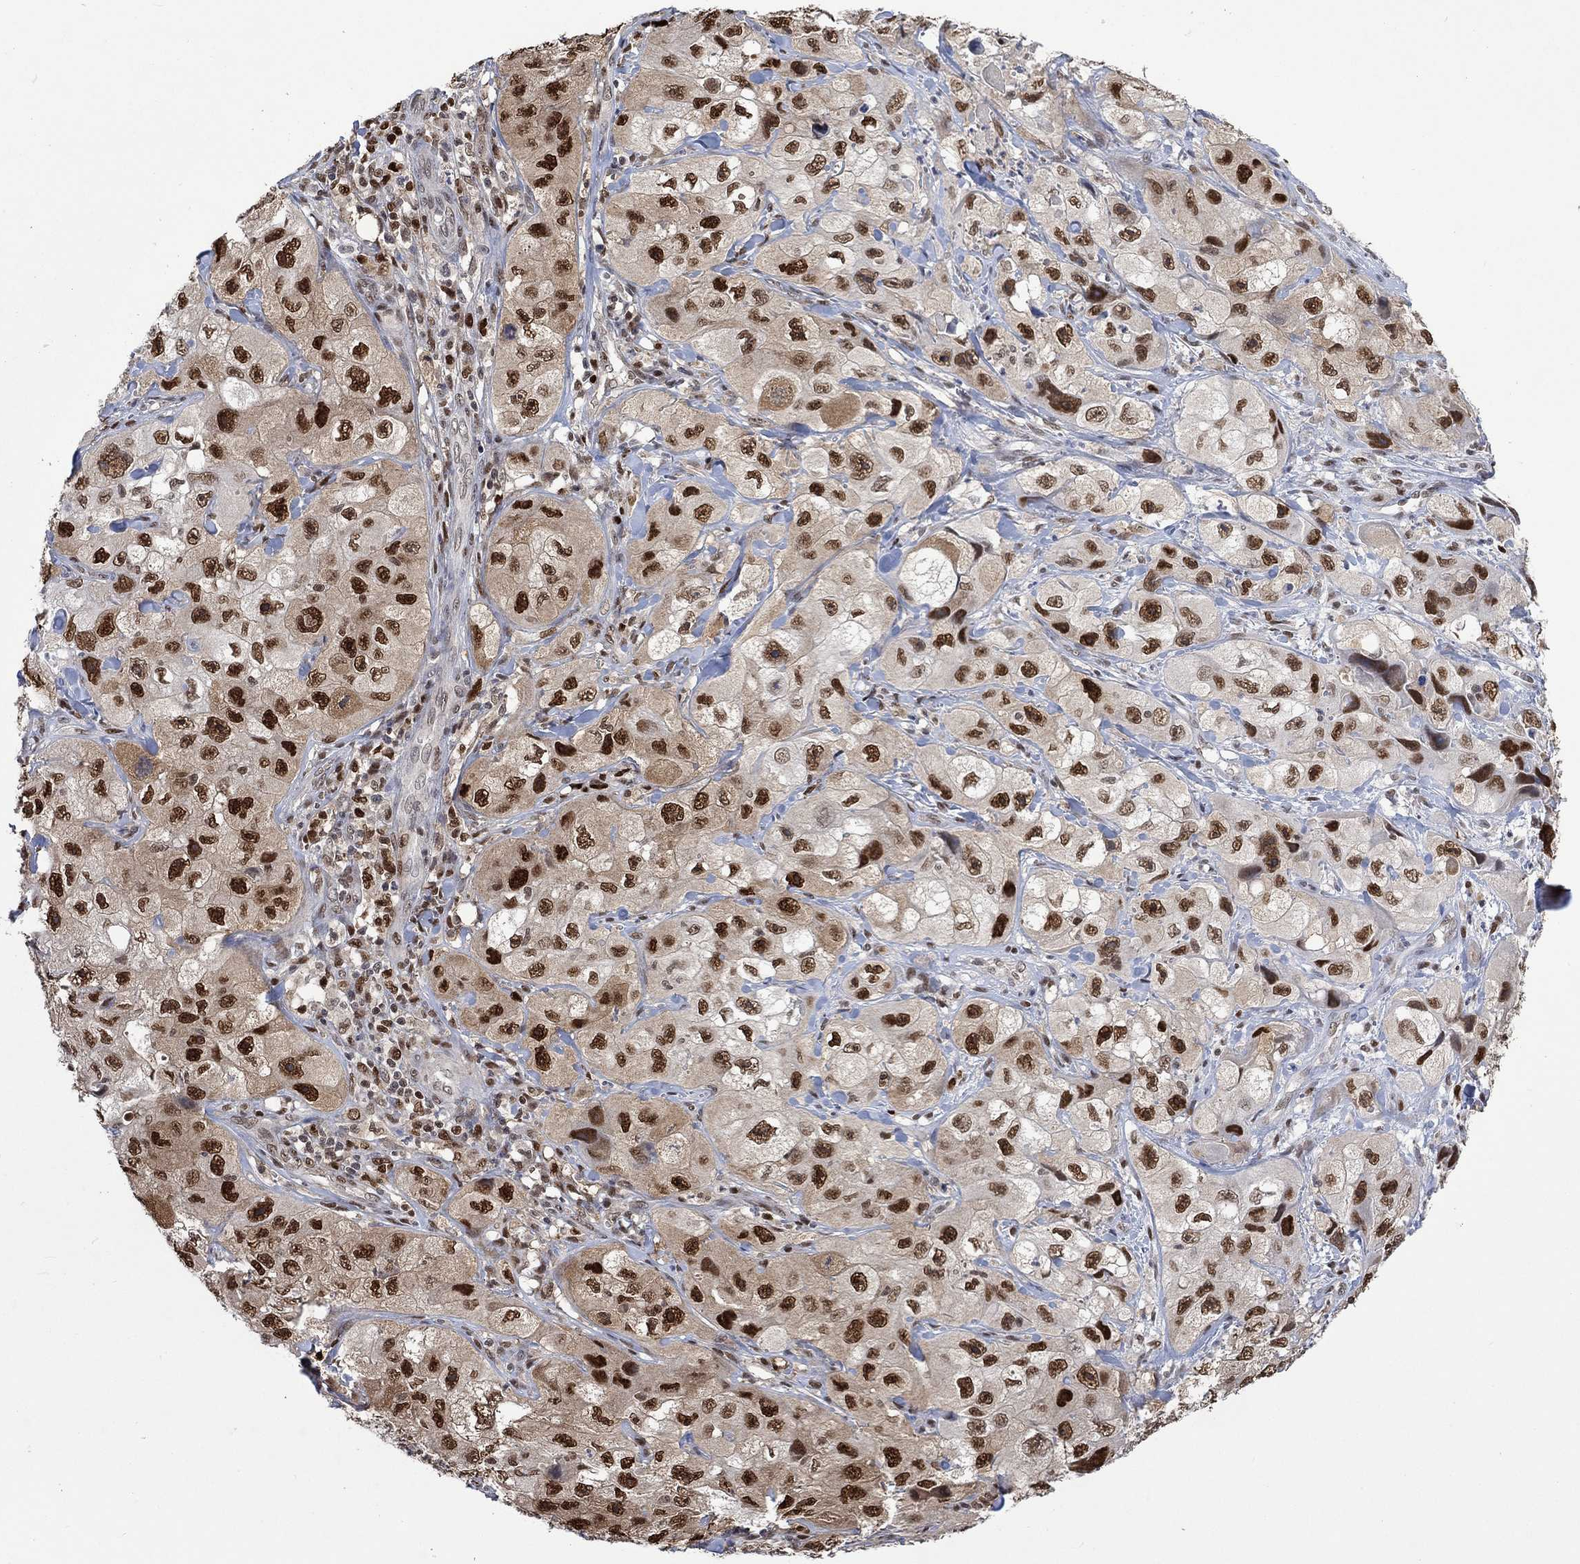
{"staining": {"intensity": "strong", "quantity": ">75%", "location": "nuclear"}, "tissue": "skin cancer", "cell_type": "Tumor cells", "image_type": "cancer", "snomed": [{"axis": "morphology", "description": "Squamous cell carcinoma, NOS"}, {"axis": "topography", "description": "Skin"}, {"axis": "topography", "description": "Subcutis"}], "caption": "A micrograph of skin cancer stained for a protein reveals strong nuclear brown staining in tumor cells.", "gene": "RAD54L2", "patient": {"sex": "male", "age": 73}}